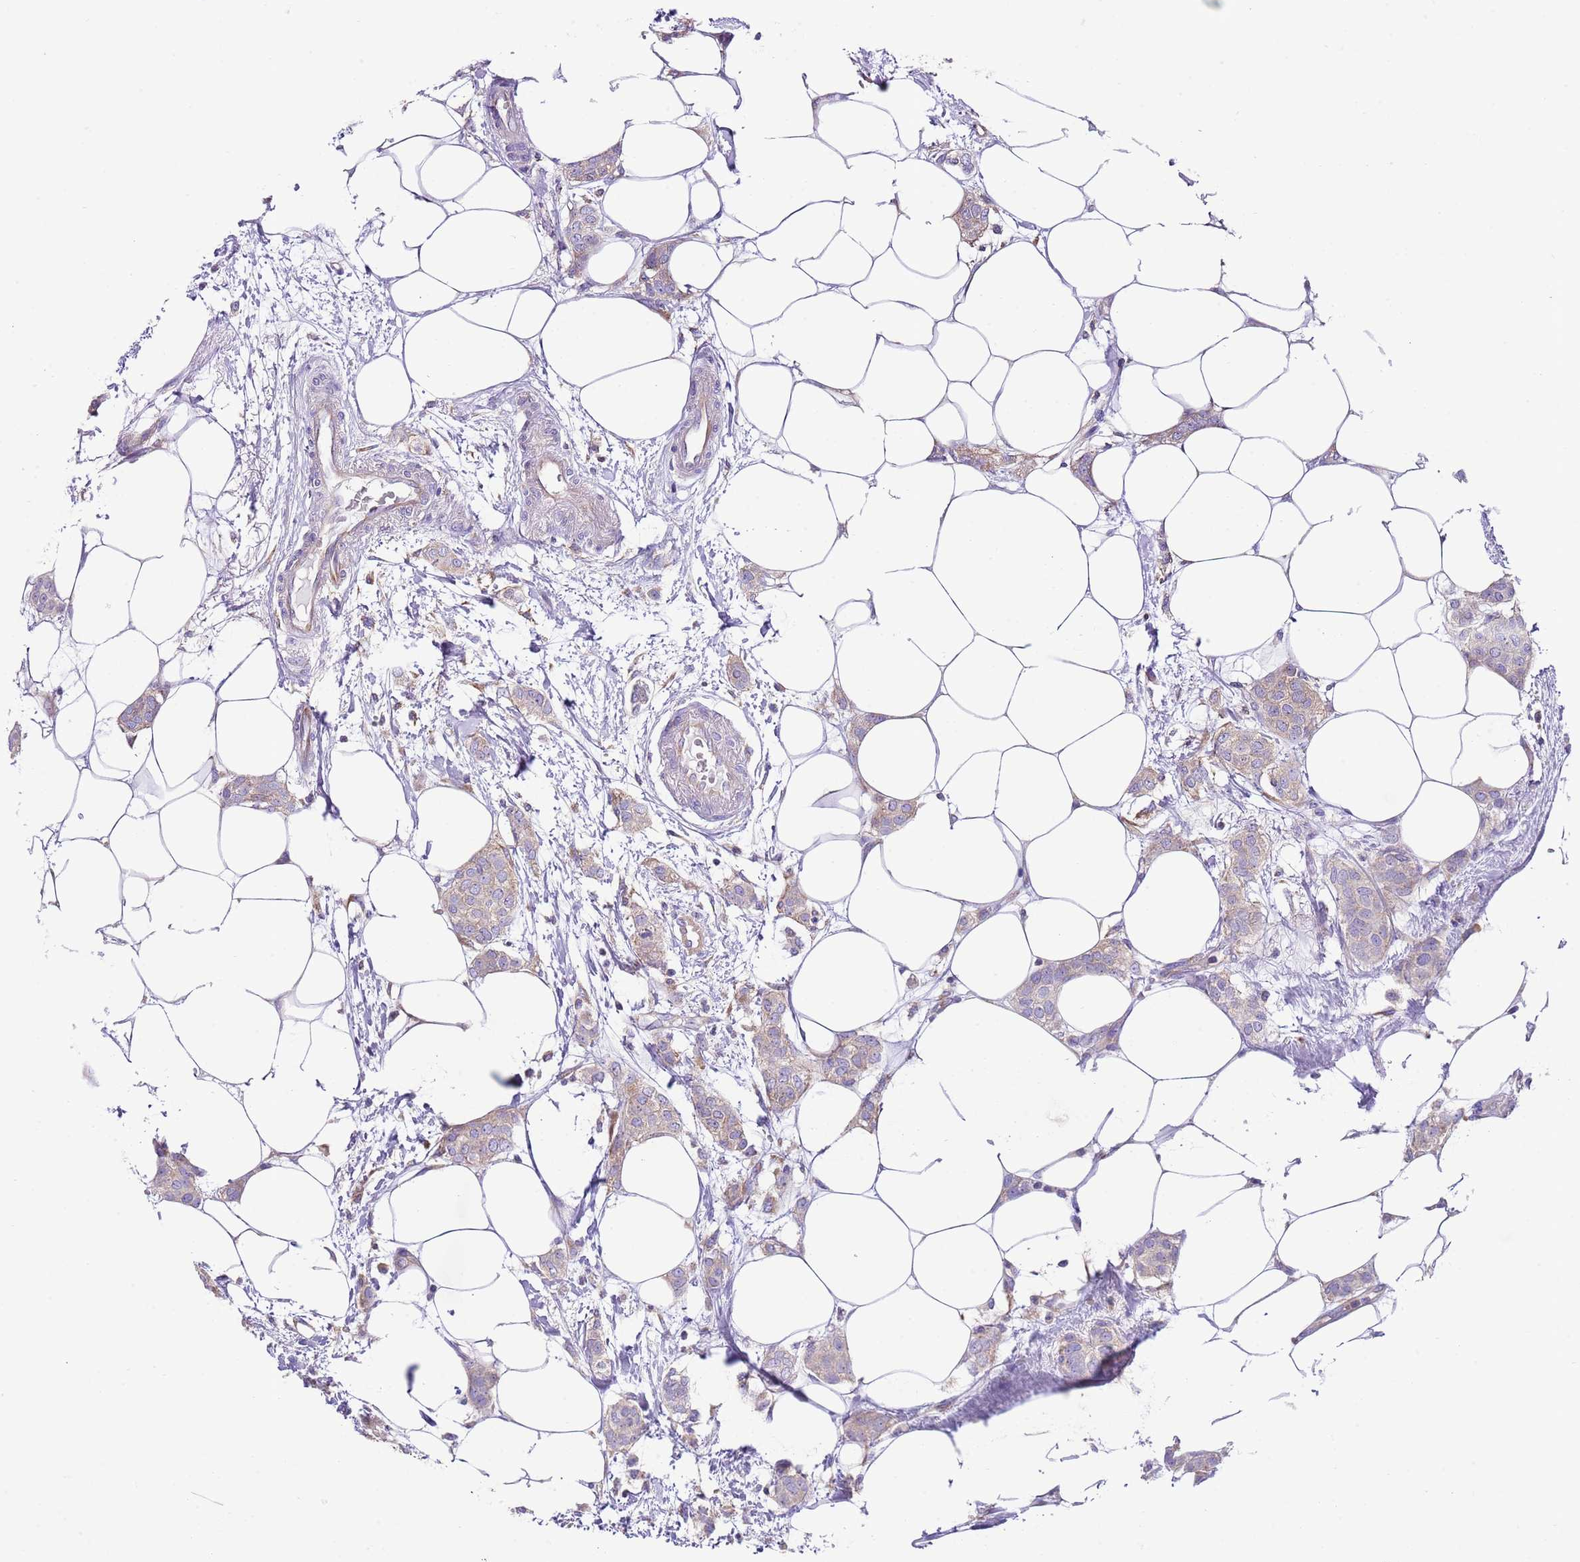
{"staining": {"intensity": "weak", "quantity": ">75%", "location": "cytoplasmic/membranous"}, "tissue": "breast cancer", "cell_type": "Tumor cells", "image_type": "cancer", "snomed": [{"axis": "morphology", "description": "Duct carcinoma"}, {"axis": "topography", "description": "Breast"}], "caption": "A photomicrograph showing weak cytoplasmic/membranous positivity in about >75% of tumor cells in infiltrating ductal carcinoma (breast), as visualized by brown immunohistochemical staining.", "gene": "RPS10", "patient": {"sex": "female", "age": 72}}